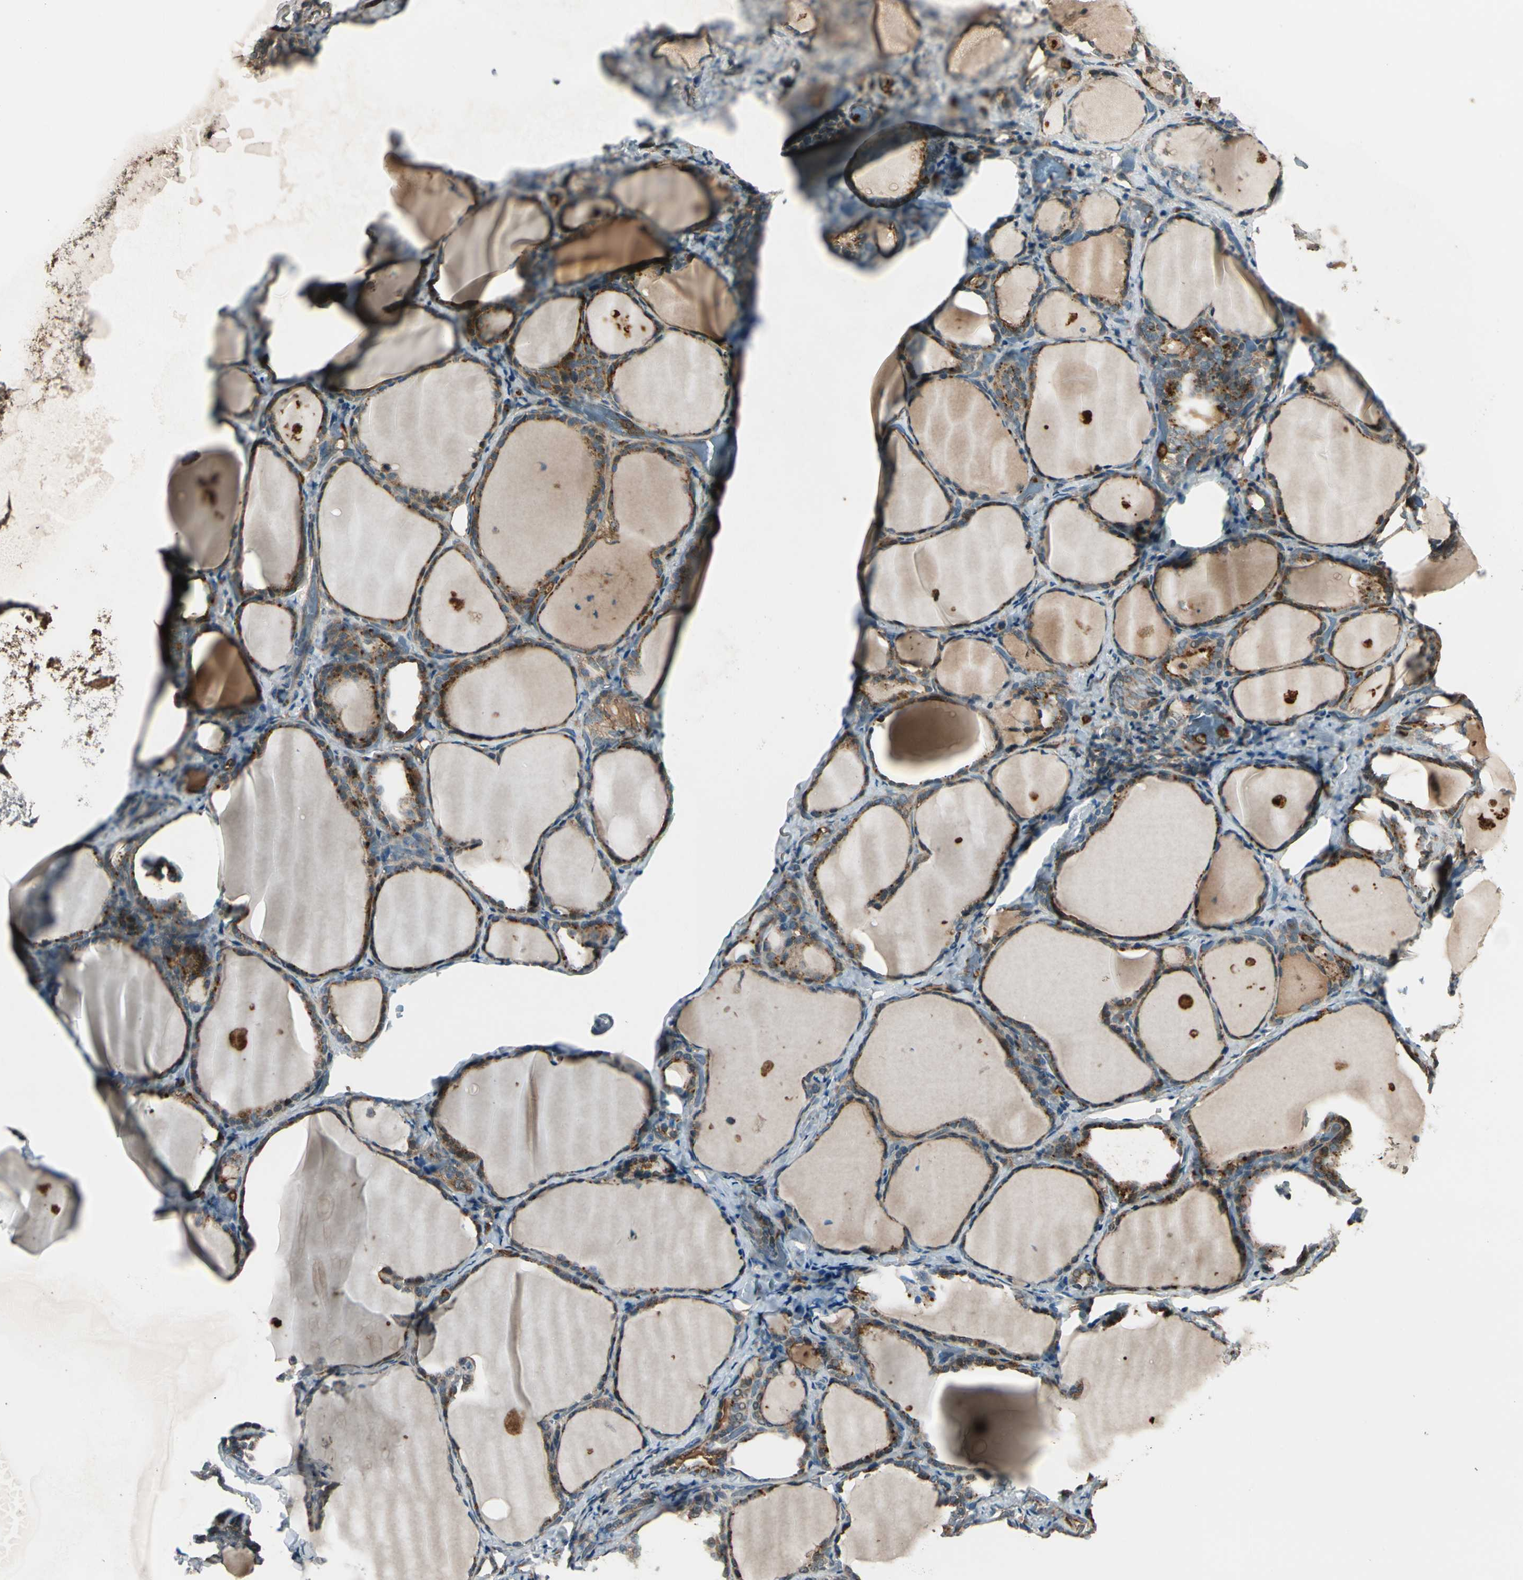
{"staining": {"intensity": "moderate", "quantity": ">75%", "location": "cytoplasmic/membranous"}, "tissue": "thyroid gland", "cell_type": "Glandular cells", "image_type": "normal", "snomed": [{"axis": "morphology", "description": "Normal tissue, NOS"}, {"axis": "morphology", "description": "Papillary adenocarcinoma, NOS"}, {"axis": "topography", "description": "Thyroid gland"}], "caption": "Benign thyroid gland shows moderate cytoplasmic/membranous positivity in approximately >75% of glandular cells.", "gene": "STX11", "patient": {"sex": "female", "age": 30}}